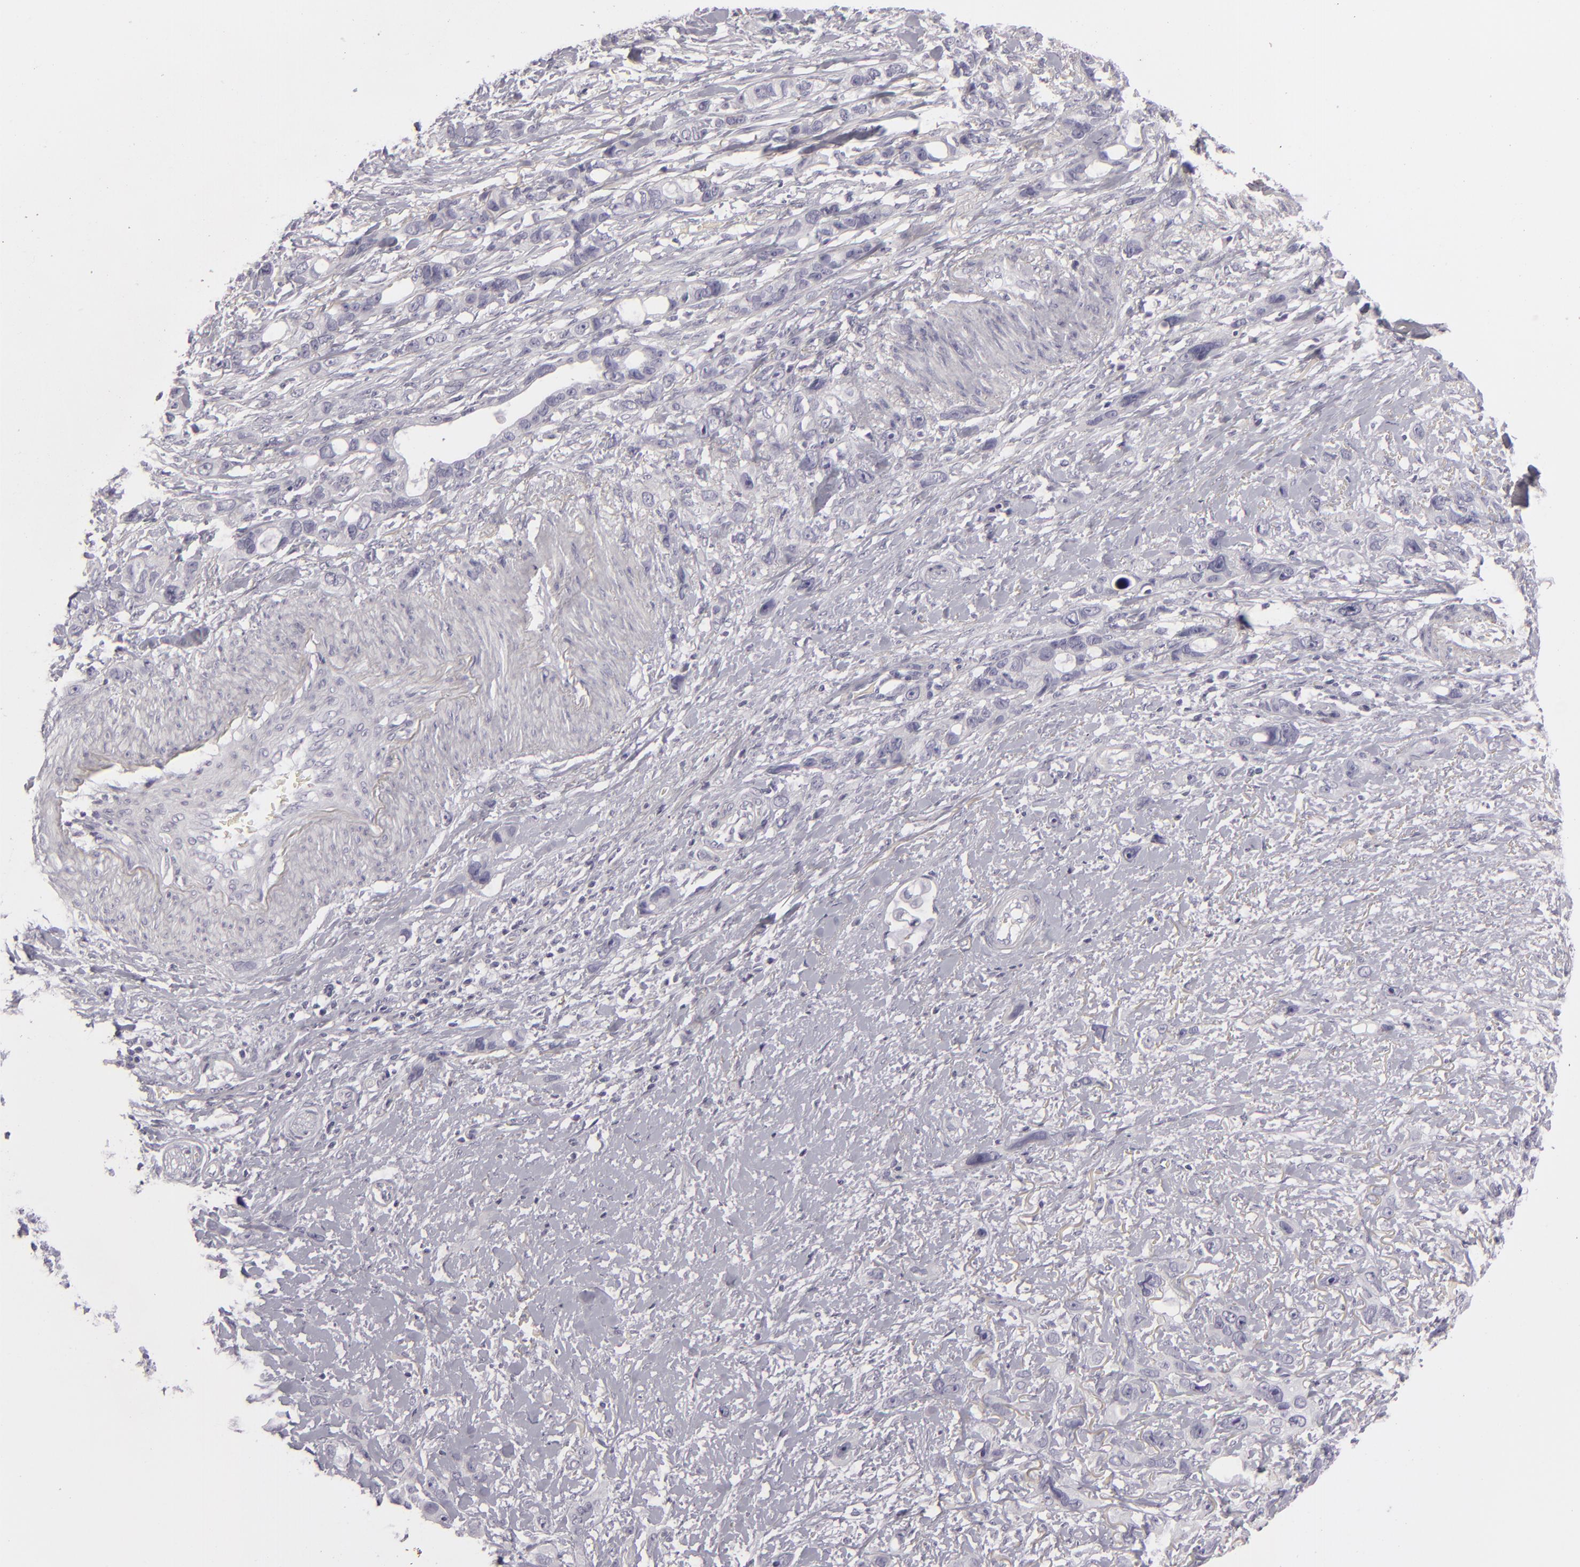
{"staining": {"intensity": "negative", "quantity": "none", "location": "none"}, "tissue": "stomach cancer", "cell_type": "Tumor cells", "image_type": "cancer", "snomed": [{"axis": "morphology", "description": "Adenocarcinoma, NOS"}, {"axis": "topography", "description": "Stomach, upper"}], "caption": "A histopathology image of human stomach cancer is negative for staining in tumor cells.", "gene": "CDX2", "patient": {"sex": "male", "age": 47}}